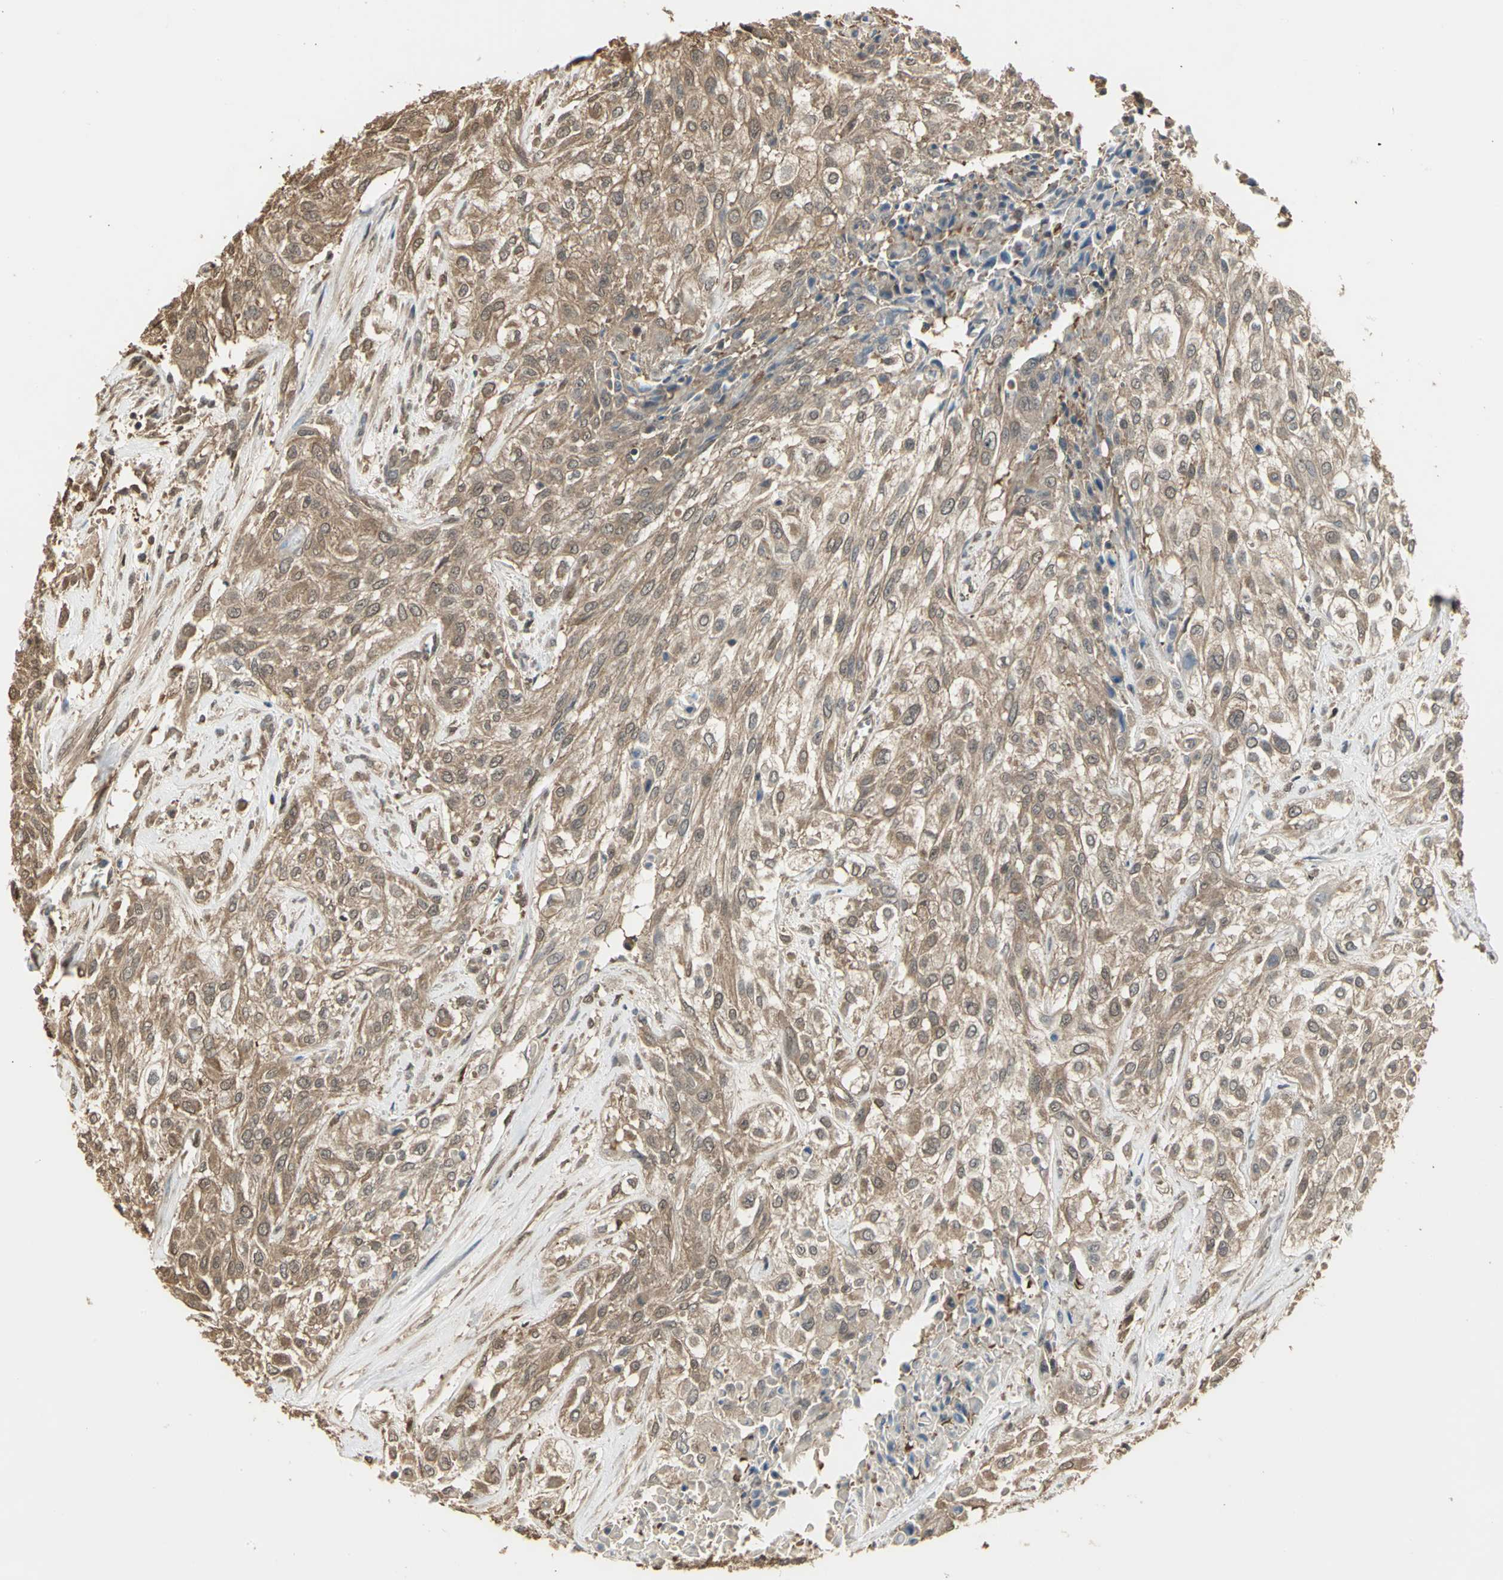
{"staining": {"intensity": "moderate", "quantity": ">75%", "location": "cytoplasmic/membranous"}, "tissue": "urothelial cancer", "cell_type": "Tumor cells", "image_type": "cancer", "snomed": [{"axis": "morphology", "description": "Urothelial carcinoma, High grade"}, {"axis": "topography", "description": "Urinary bladder"}], "caption": "High-grade urothelial carcinoma was stained to show a protein in brown. There is medium levels of moderate cytoplasmic/membranous positivity in approximately >75% of tumor cells. (brown staining indicates protein expression, while blue staining denotes nuclei).", "gene": "PARK7", "patient": {"sex": "male", "age": 57}}